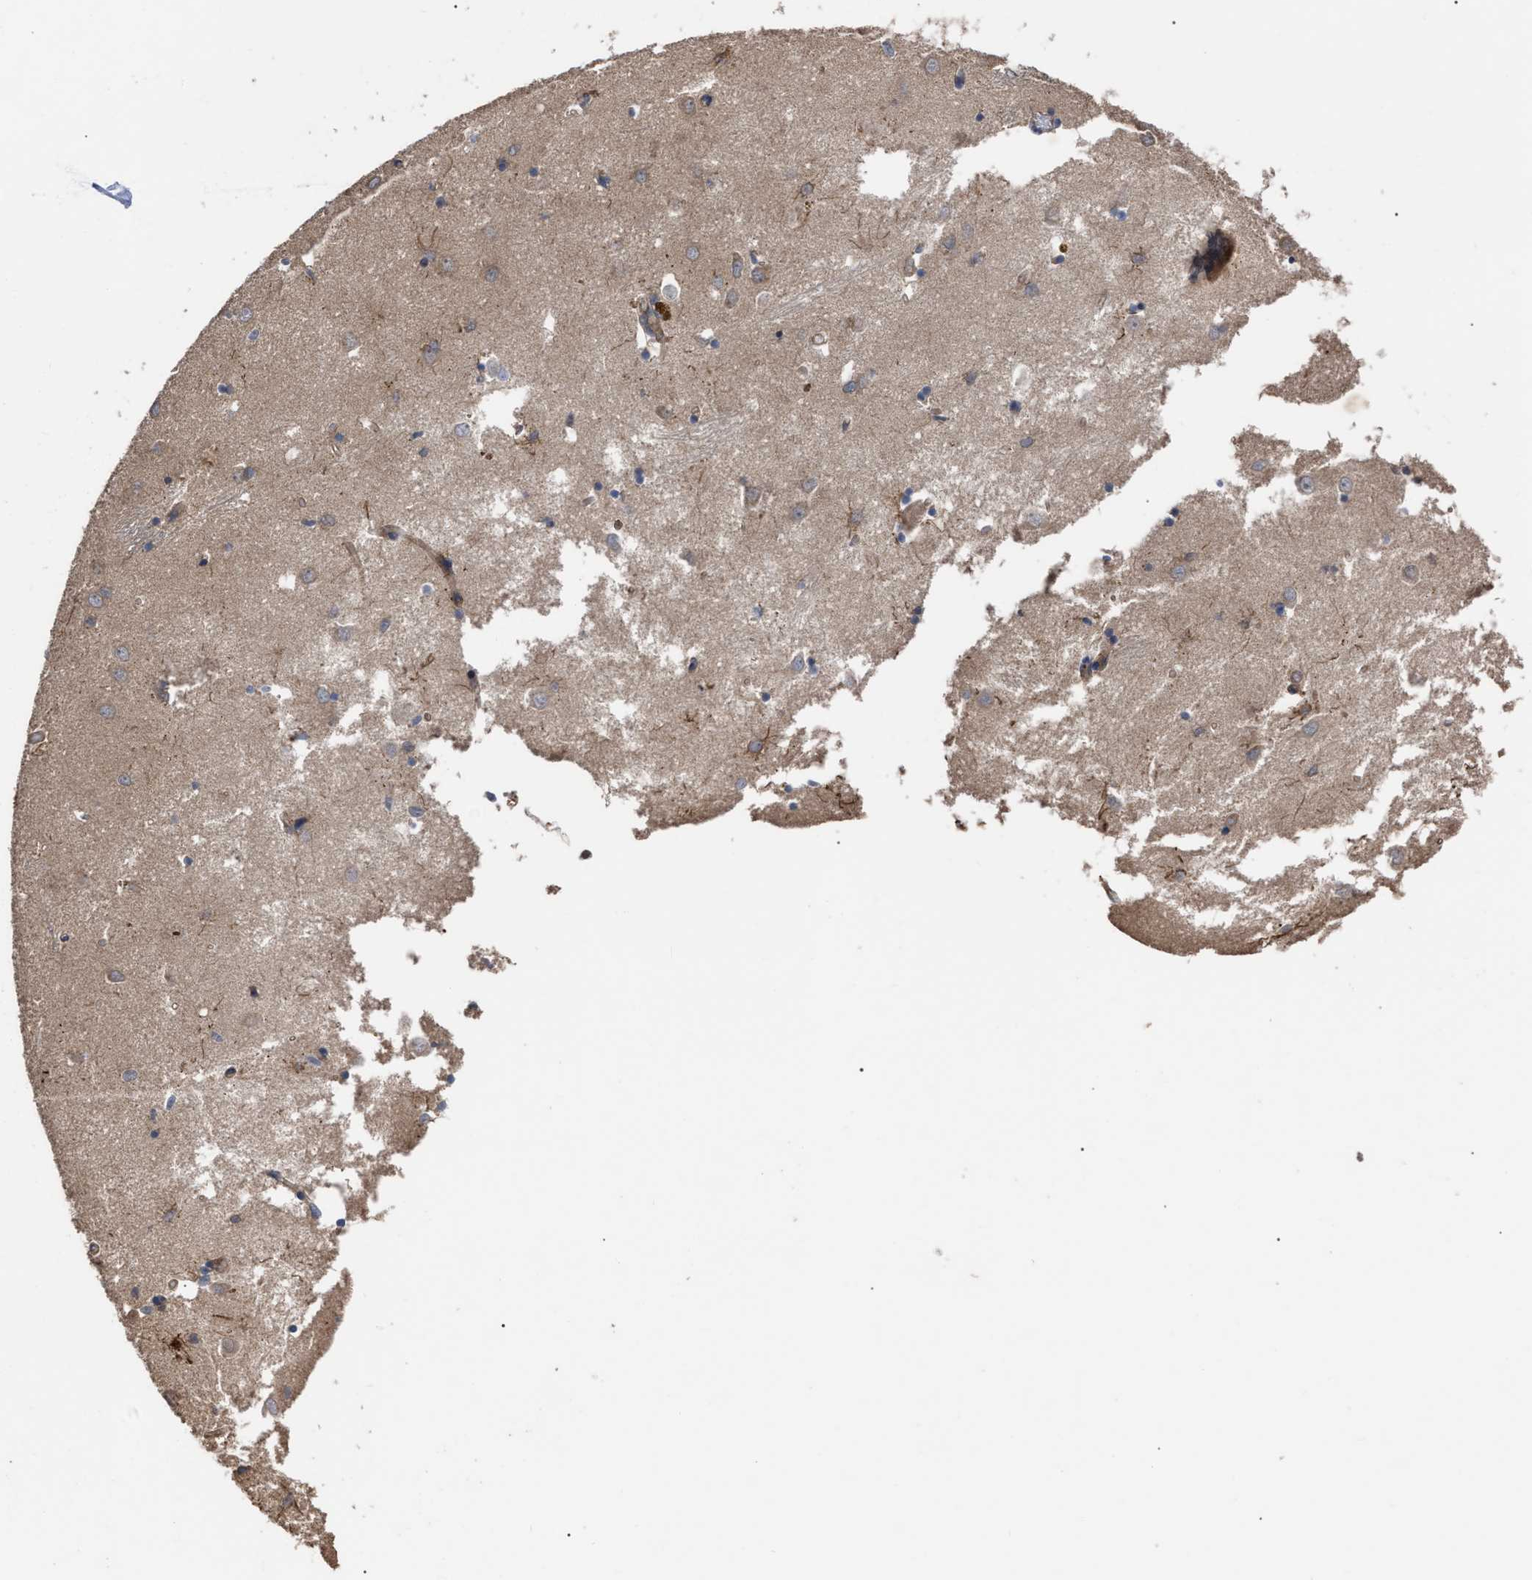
{"staining": {"intensity": "weak", "quantity": "25%-75%", "location": "cytoplasmic/membranous"}, "tissue": "caudate", "cell_type": "Glial cells", "image_type": "normal", "snomed": [{"axis": "morphology", "description": "Normal tissue, NOS"}, {"axis": "topography", "description": "Lateral ventricle wall"}], "caption": "The image shows staining of normal caudate, revealing weak cytoplasmic/membranous protein positivity (brown color) within glial cells.", "gene": "BTN2A1", "patient": {"sex": "female", "age": 19}}